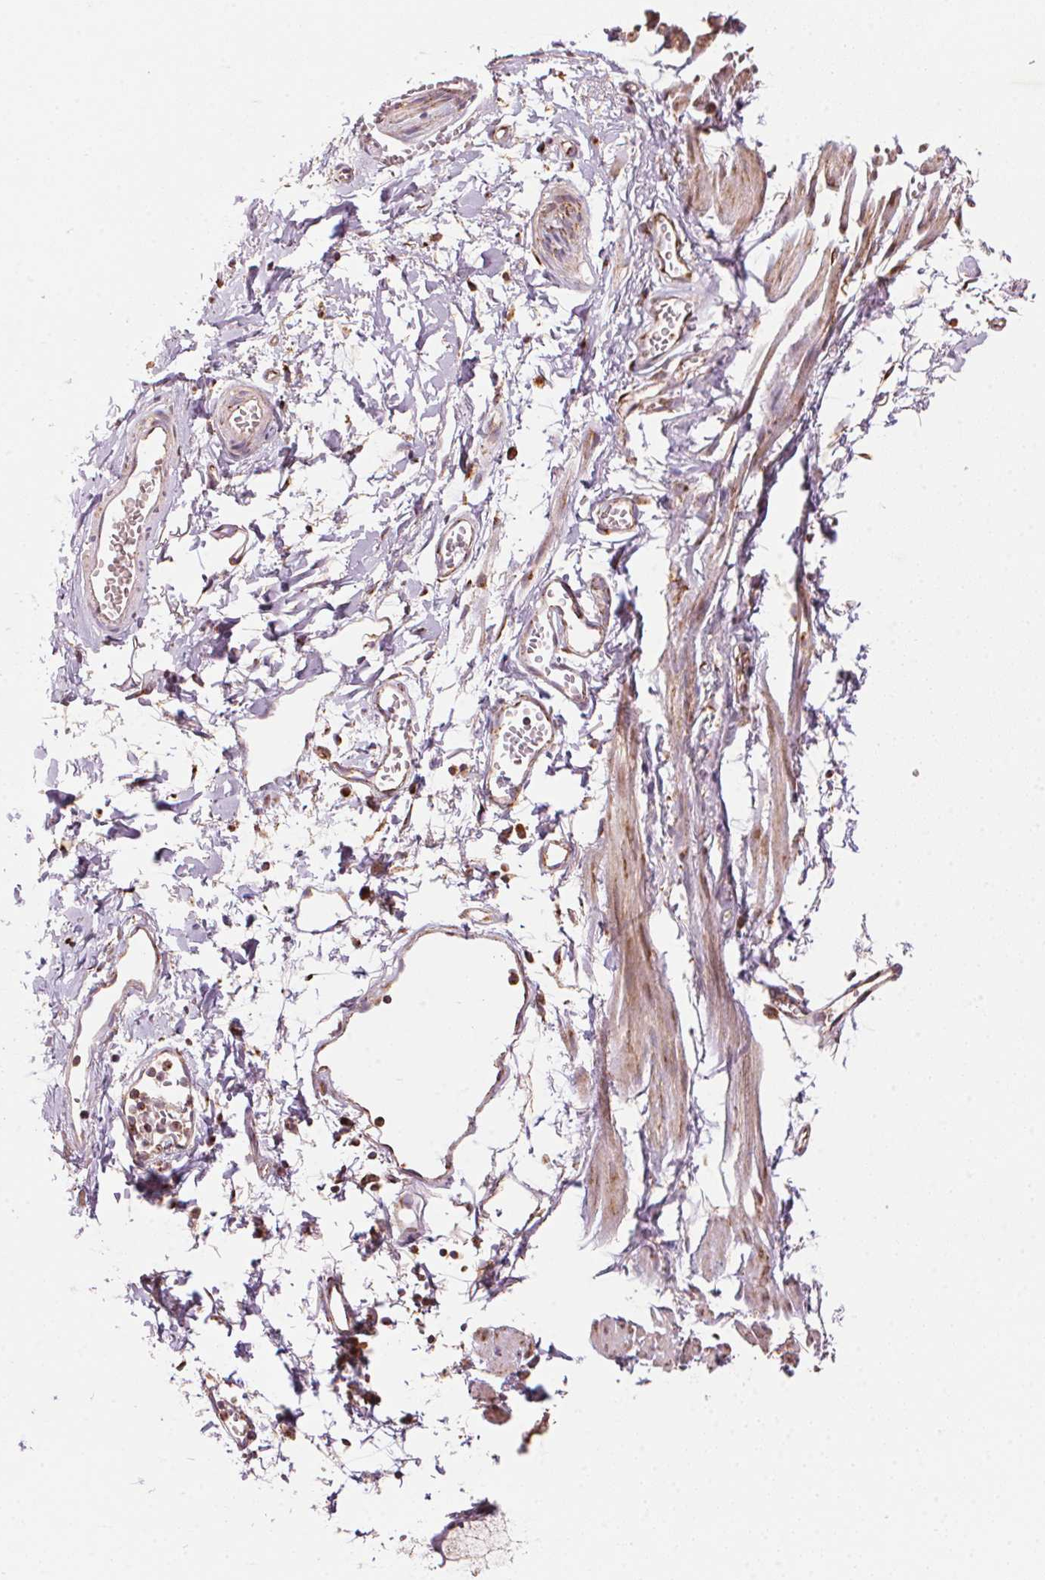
{"staining": {"intensity": "strong", "quantity": ">75%", "location": "cytoplasmic/membranous"}, "tissue": "bronchus", "cell_type": "Respiratory epithelial cells", "image_type": "normal", "snomed": [{"axis": "morphology", "description": "Normal tissue, NOS"}, {"axis": "topography", "description": "Cartilage tissue"}, {"axis": "topography", "description": "Bronchus"}], "caption": "A photomicrograph showing strong cytoplasmic/membranous positivity in approximately >75% of respiratory epithelial cells in unremarkable bronchus, as visualized by brown immunohistochemical staining.", "gene": "TOMM70", "patient": {"sex": "female", "age": 59}}